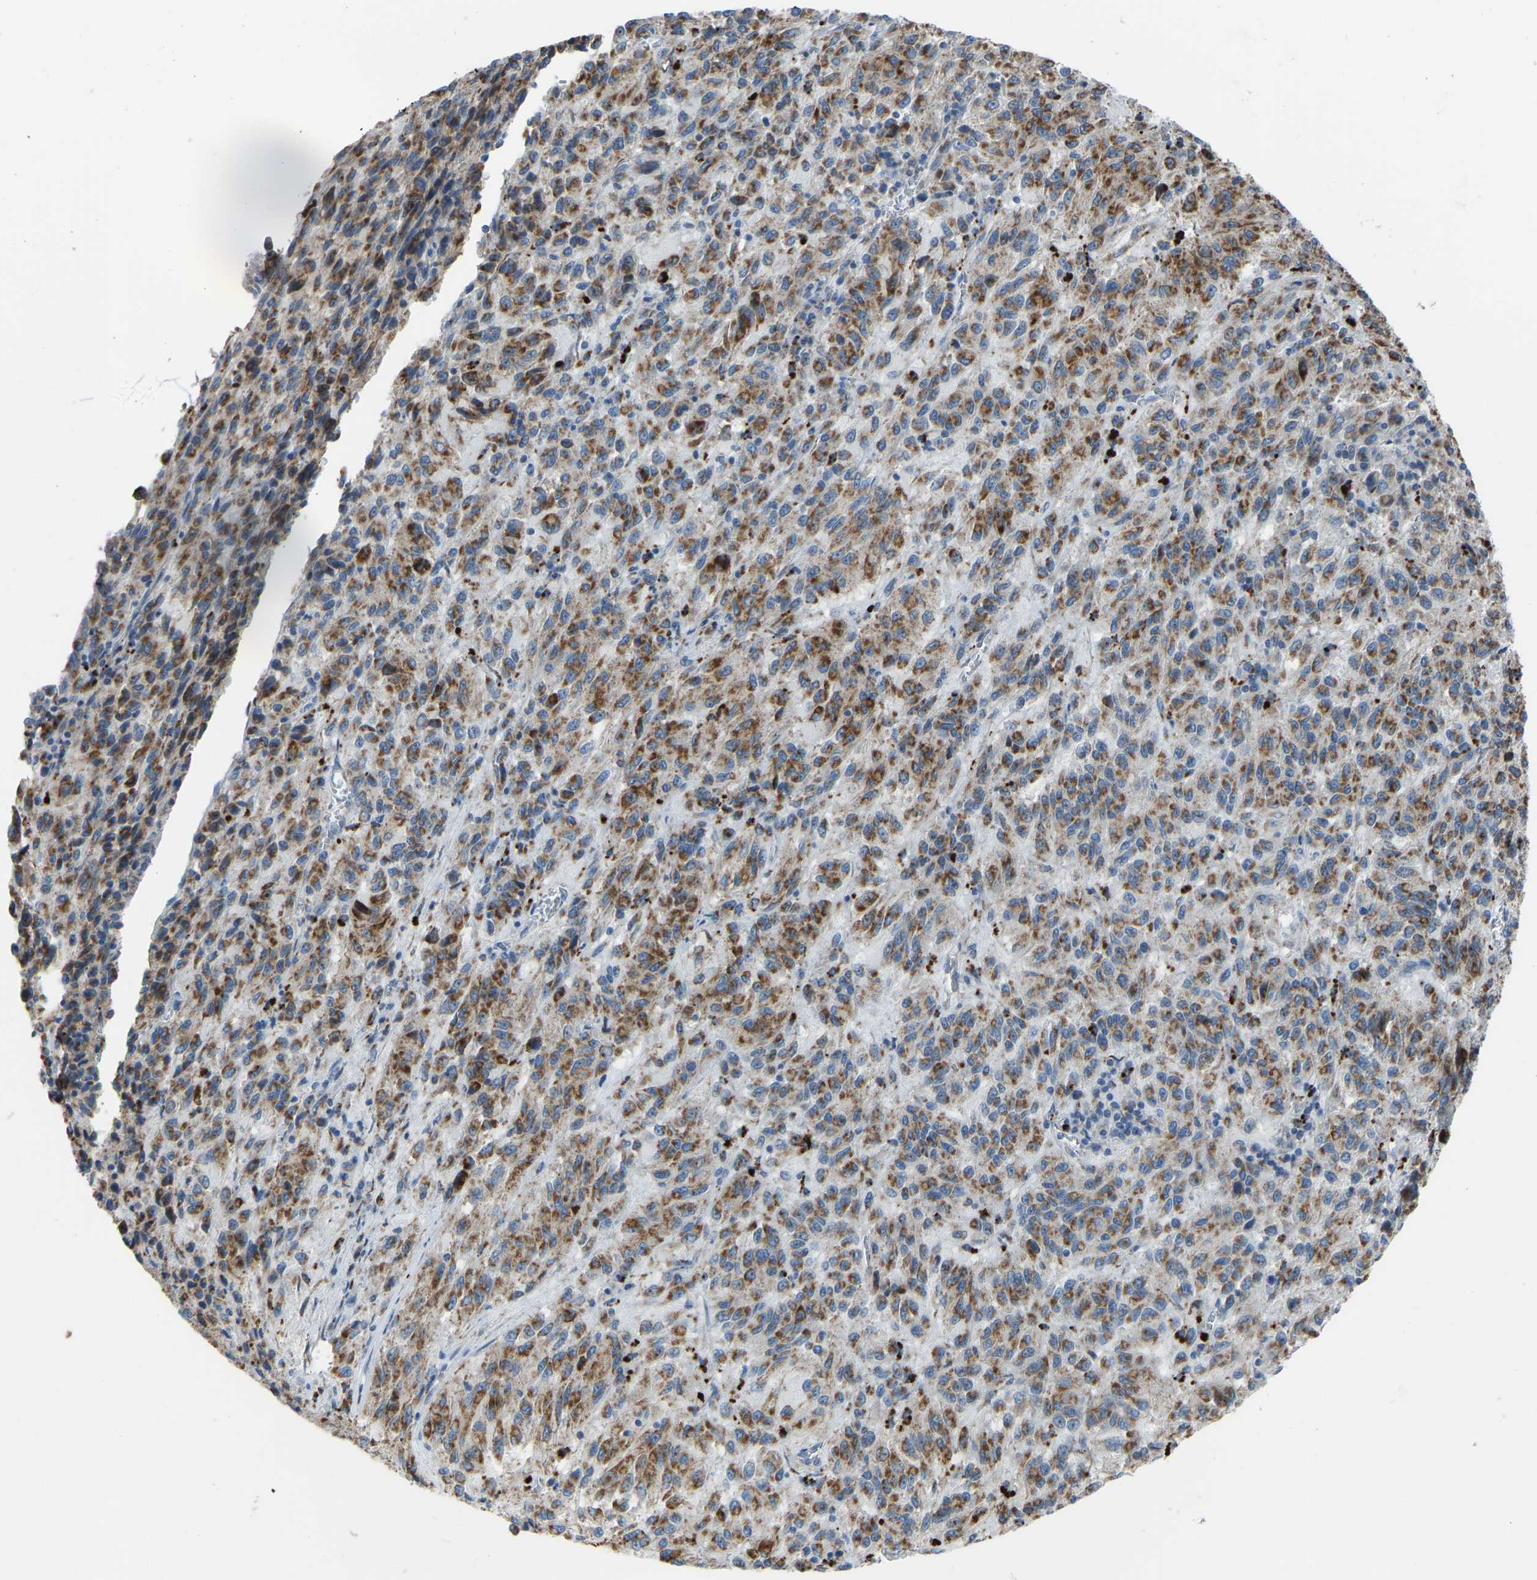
{"staining": {"intensity": "moderate", "quantity": ">75%", "location": "cytoplasmic/membranous"}, "tissue": "melanoma", "cell_type": "Tumor cells", "image_type": "cancer", "snomed": [{"axis": "morphology", "description": "Malignant melanoma, Metastatic site"}, {"axis": "topography", "description": "Lung"}], "caption": "Tumor cells demonstrate medium levels of moderate cytoplasmic/membranous positivity in approximately >75% of cells in human melanoma.", "gene": "SMIM20", "patient": {"sex": "male", "age": 64}}